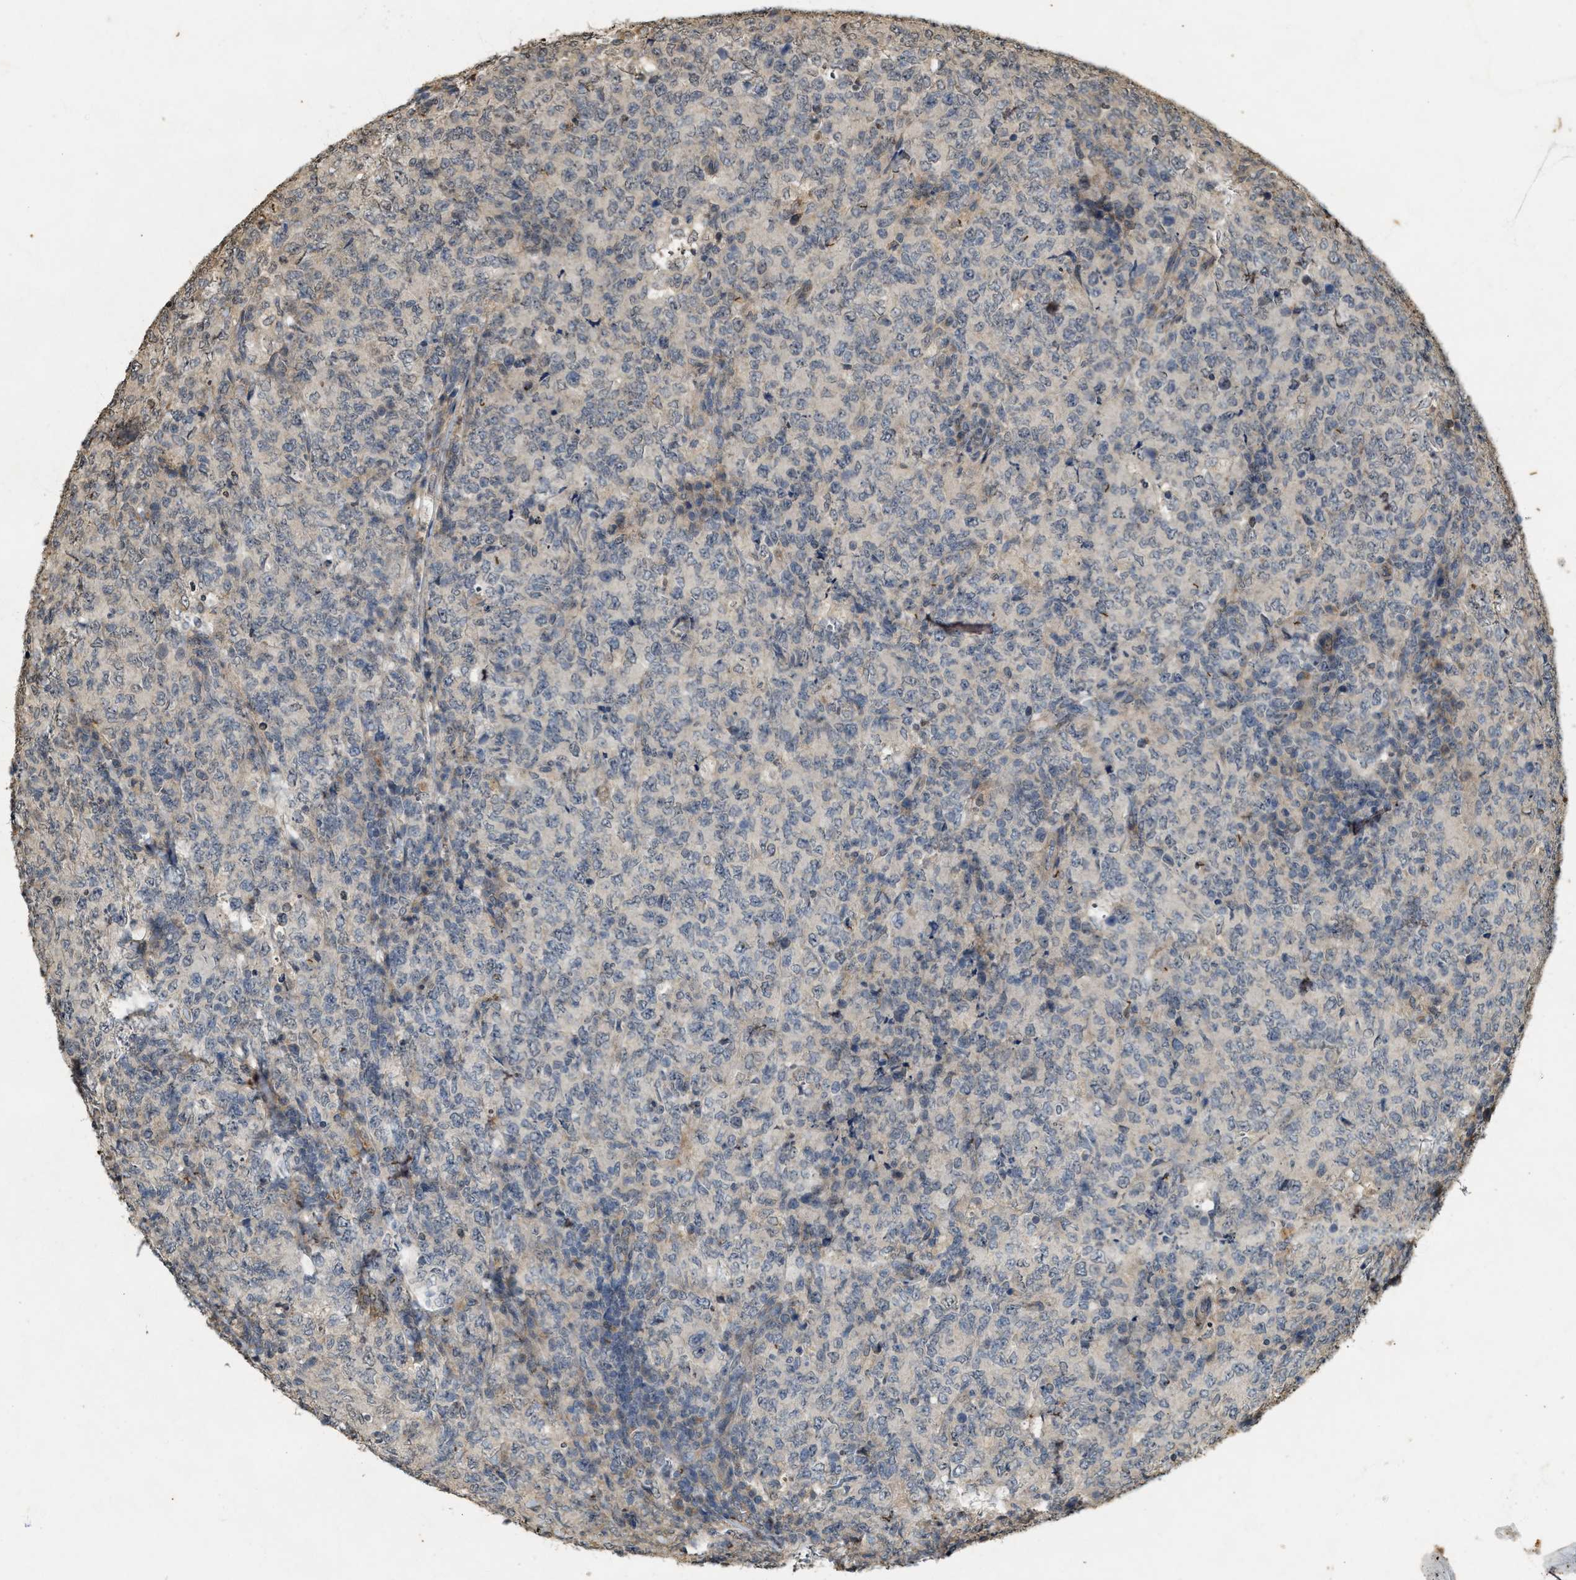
{"staining": {"intensity": "negative", "quantity": "none", "location": "none"}, "tissue": "lymphoma", "cell_type": "Tumor cells", "image_type": "cancer", "snomed": [{"axis": "morphology", "description": "Malignant lymphoma, non-Hodgkin's type, High grade"}, {"axis": "topography", "description": "Tonsil"}], "caption": "High magnification brightfield microscopy of lymphoma stained with DAB (3,3'-diaminobenzidine) (brown) and counterstained with hematoxylin (blue): tumor cells show no significant staining.", "gene": "KIF21A", "patient": {"sex": "female", "age": 36}}